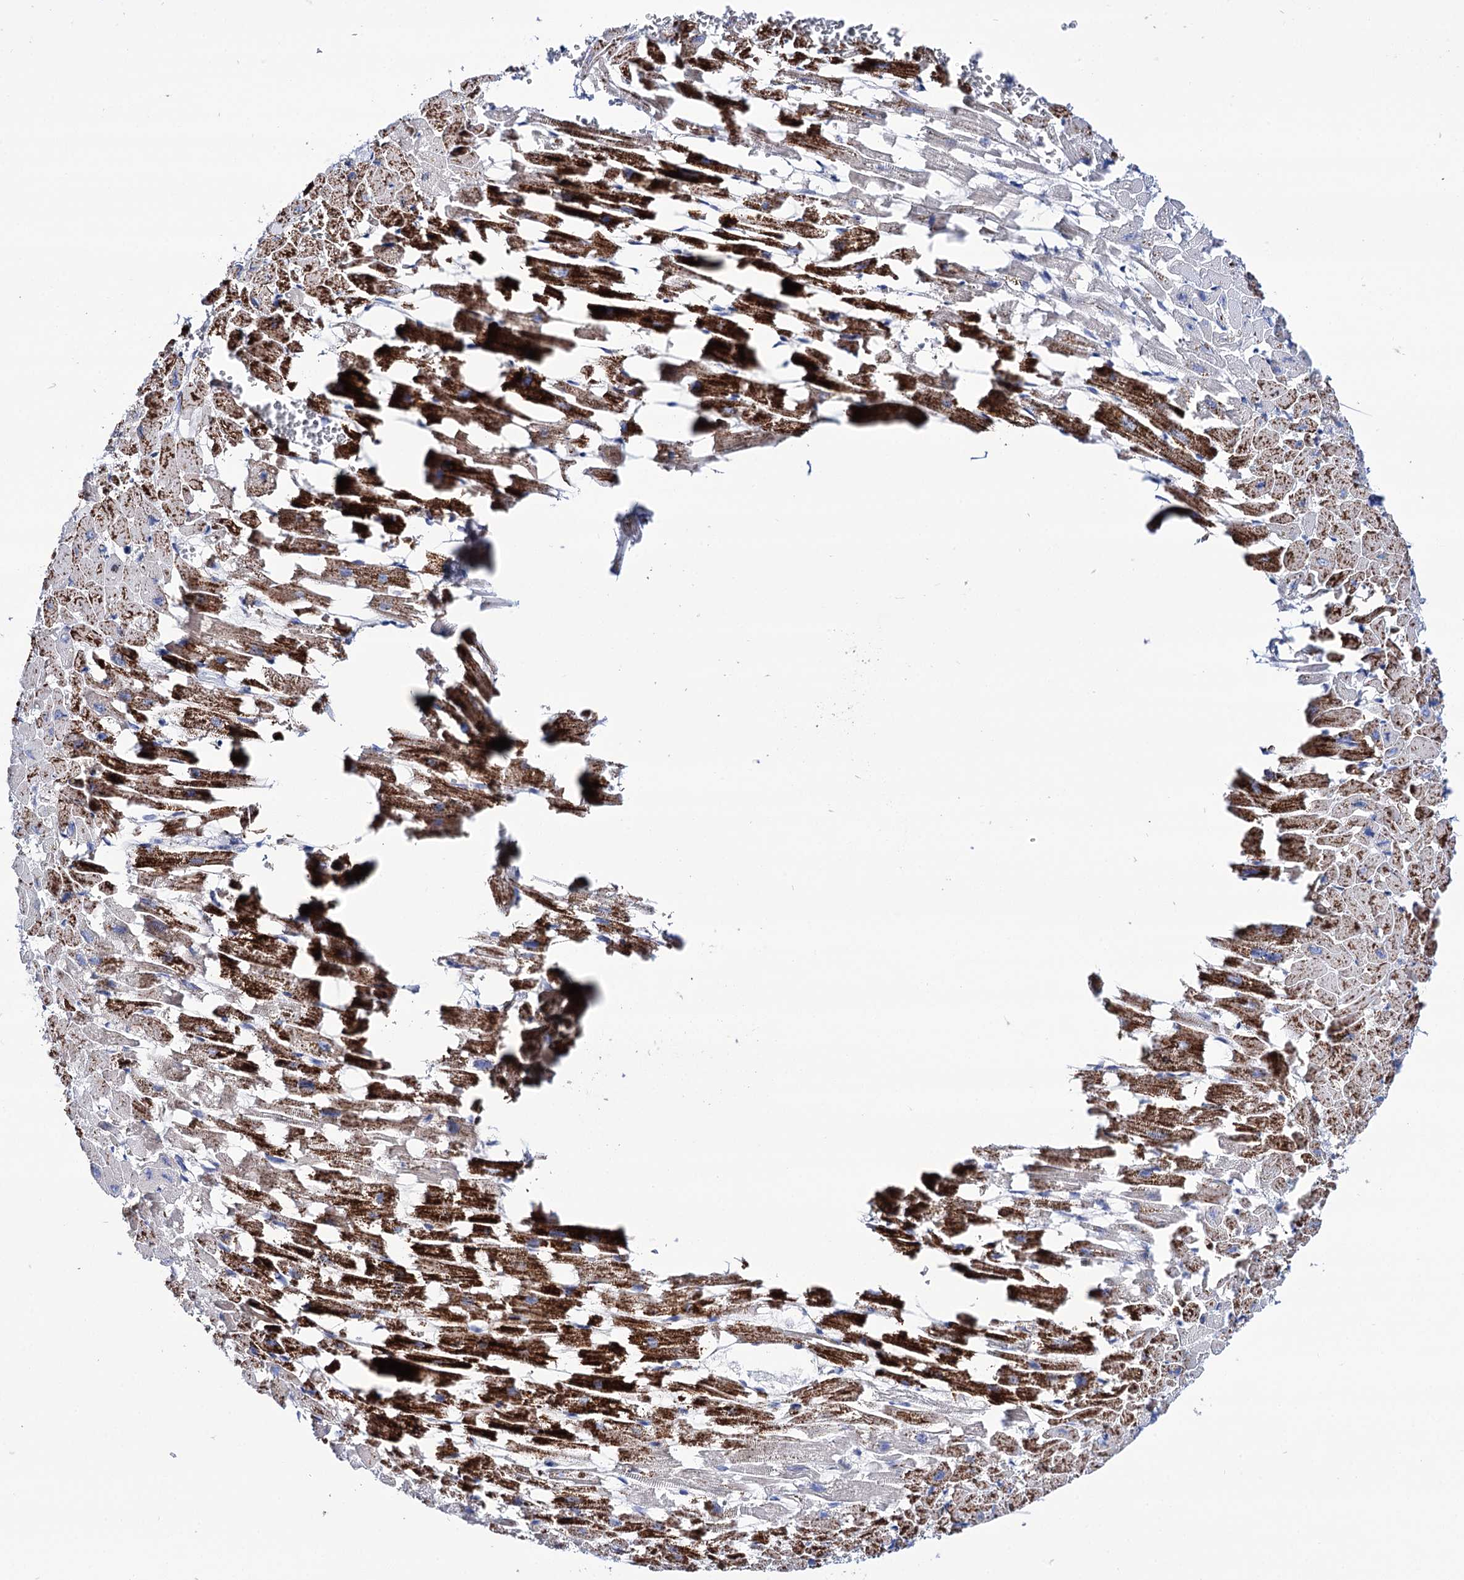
{"staining": {"intensity": "strong", "quantity": ">75%", "location": "cytoplasmic/membranous"}, "tissue": "heart muscle", "cell_type": "Cardiomyocytes", "image_type": "normal", "snomed": [{"axis": "morphology", "description": "Normal tissue, NOS"}, {"axis": "topography", "description": "Heart"}], "caption": "Heart muscle stained for a protein demonstrates strong cytoplasmic/membranous positivity in cardiomyocytes.", "gene": "UBASH3B", "patient": {"sex": "female", "age": 64}}